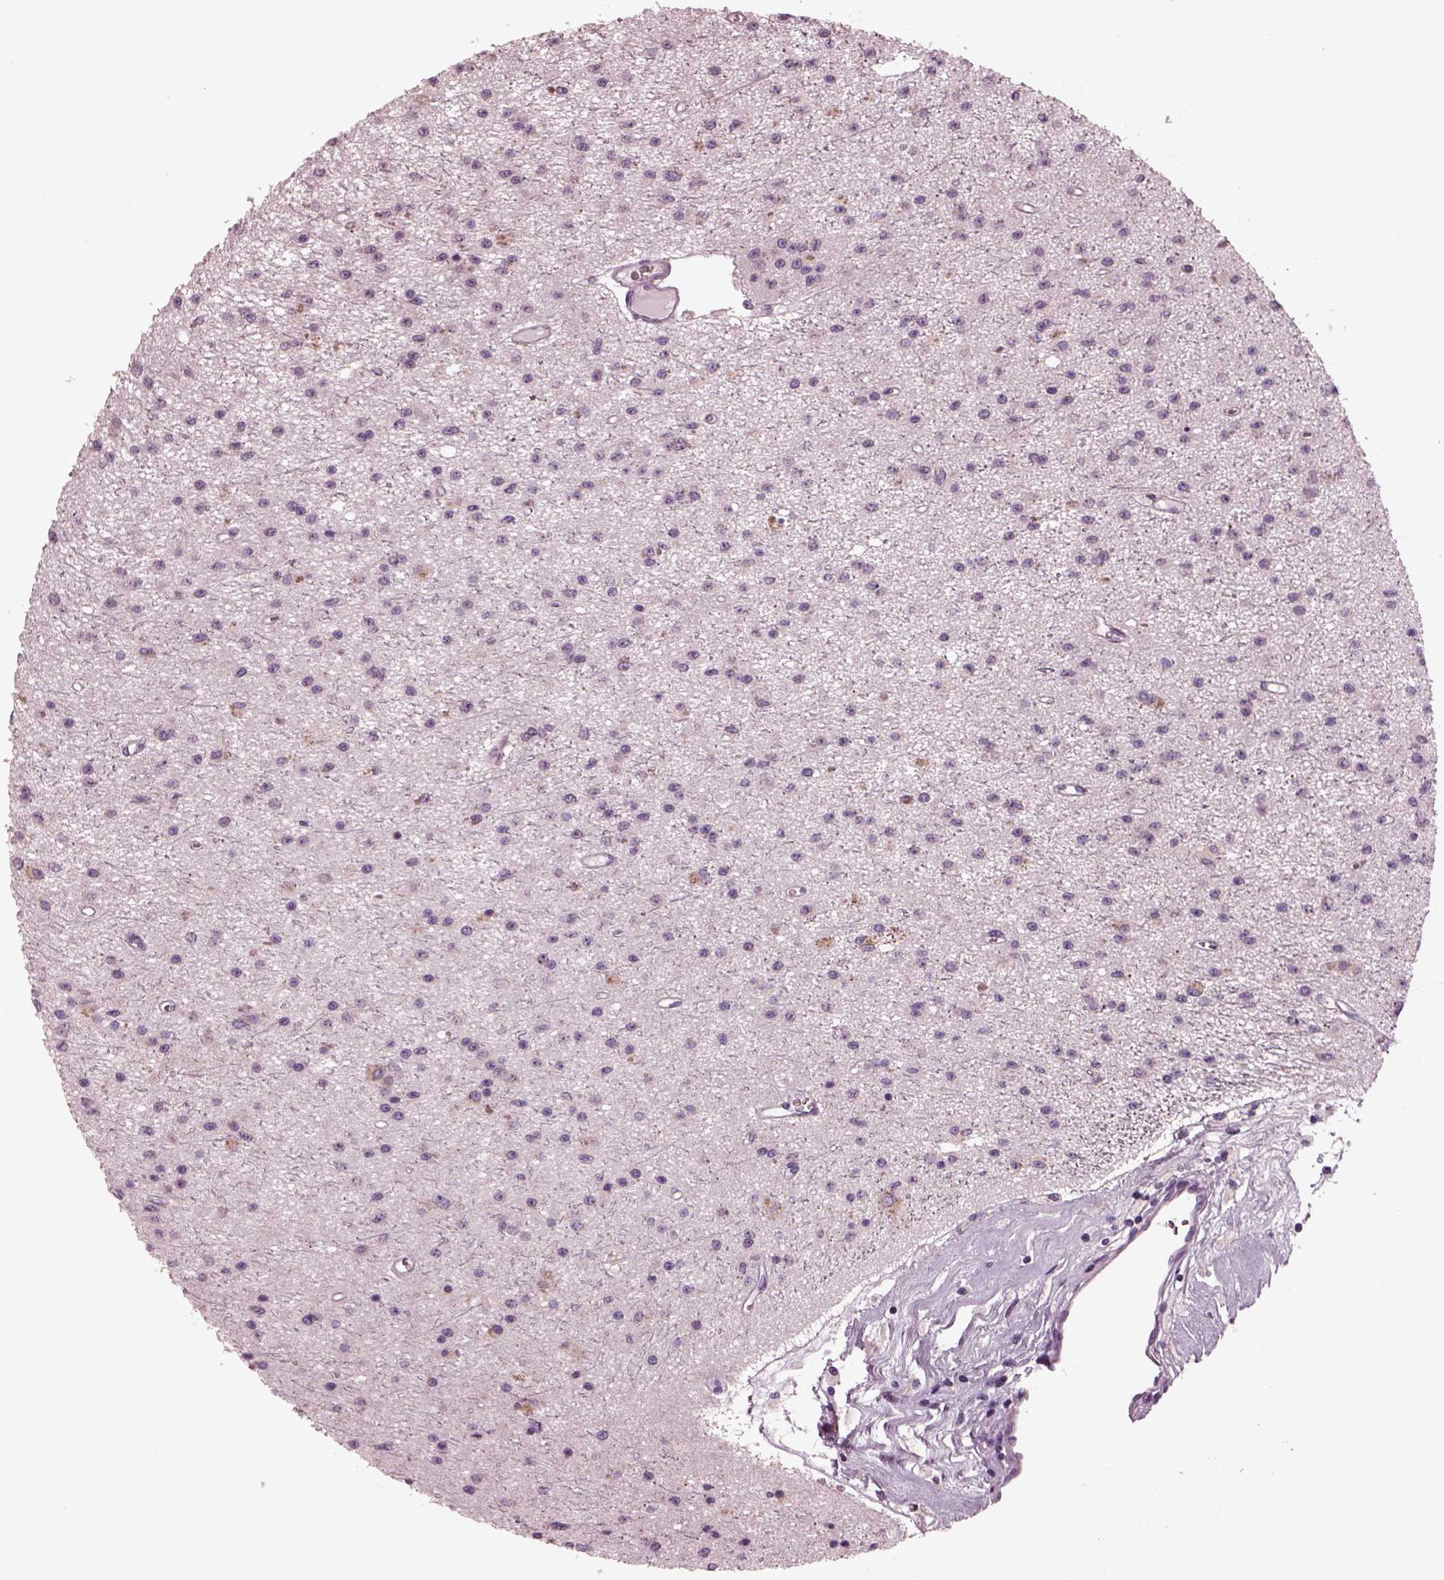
{"staining": {"intensity": "weak", "quantity": "<25%", "location": "cytoplasmic/membranous"}, "tissue": "glioma", "cell_type": "Tumor cells", "image_type": "cancer", "snomed": [{"axis": "morphology", "description": "Glioma, malignant, Low grade"}, {"axis": "topography", "description": "Brain"}], "caption": "Immunohistochemistry (IHC) of malignant glioma (low-grade) demonstrates no staining in tumor cells.", "gene": "AP4M1", "patient": {"sex": "female", "age": 45}}